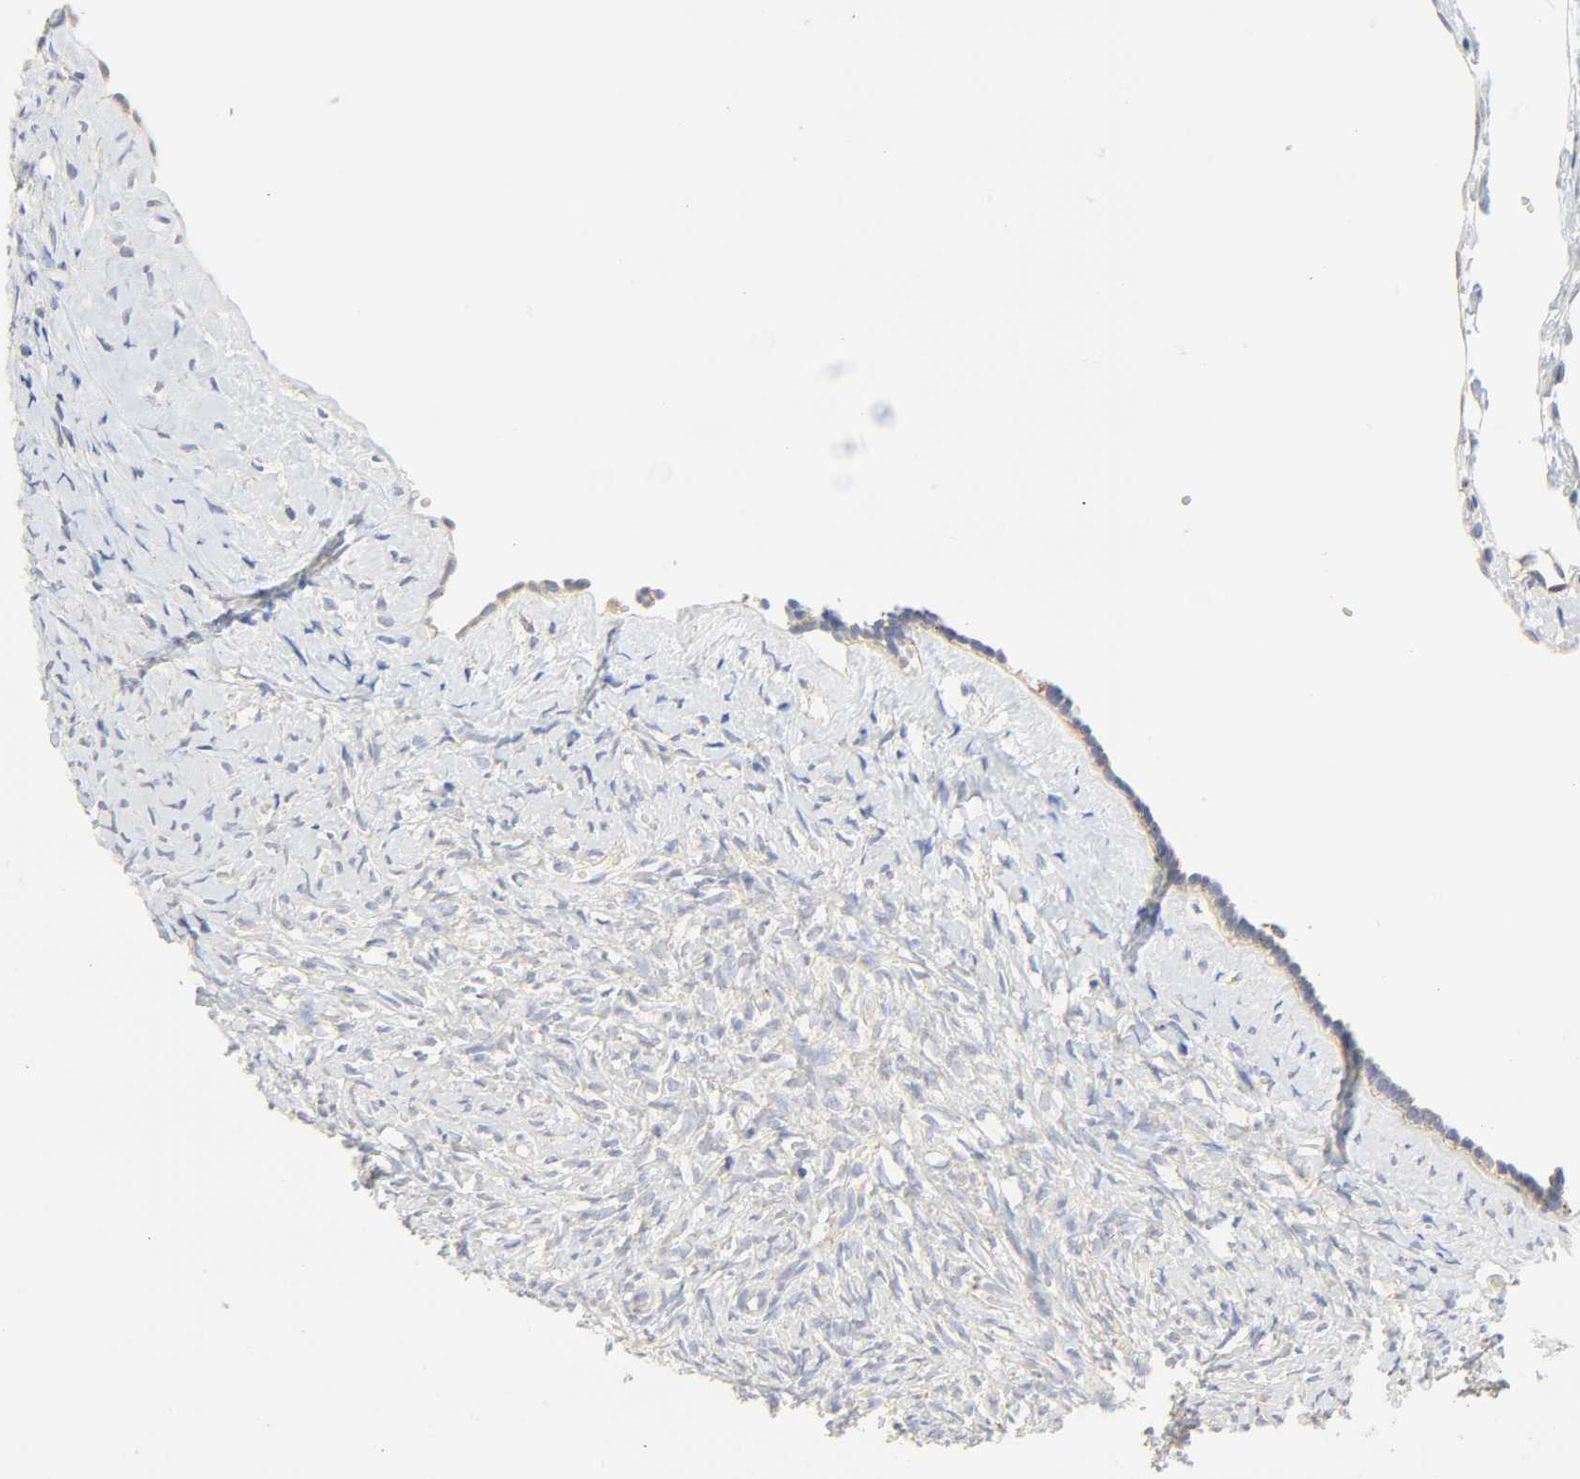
{"staining": {"intensity": "negative", "quantity": "none", "location": "none"}, "tissue": "ovary", "cell_type": "Ovarian stroma cells", "image_type": "normal", "snomed": [{"axis": "morphology", "description": "Normal tissue, NOS"}, {"axis": "topography", "description": "Ovary"}], "caption": "High magnification brightfield microscopy of unremarkable ovary stained with DAB (3,3'-diaminobenzidine) (brown) and counterstained with hematoxylin (blue): ovarian stroma cells show no significant staining. Nuclei are stained in blue.", "gene": "CAMK2A", "patient": {"sex": "female", "age": 35}}